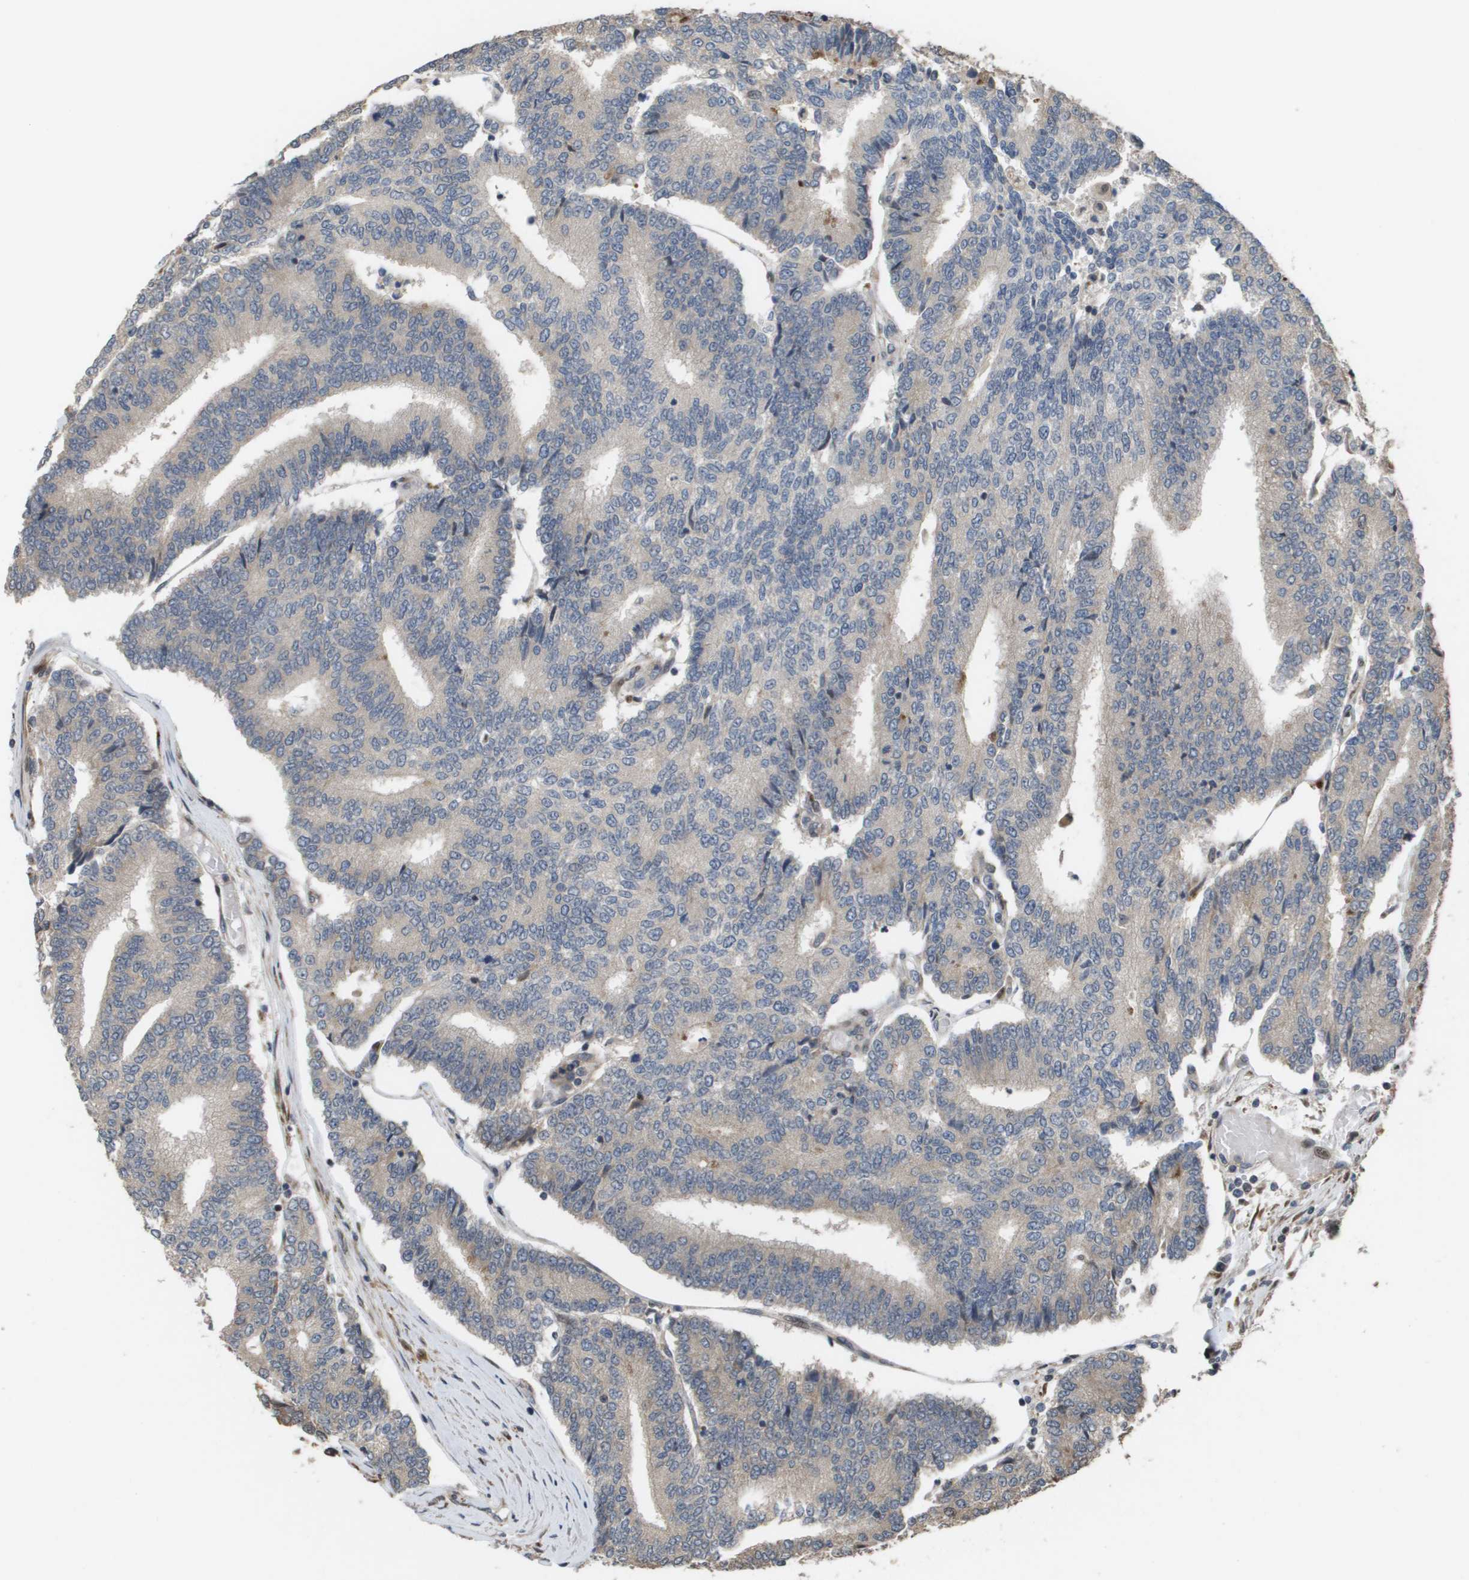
{"staining": {"intensity": "weak", "quantity": "<25%", "location": "cytoplasmic/membranous"}, "tissue": "prostate cancer", "cell_type": "Tumor cells", "image_type": "cancer", "snomed": [{"axis": "morphology", "description": "Normal tissue, NOS"}, {"axis": "morphology", "description": "Adenocarcinoma, High grade"}, {"axis": "topography", "description": "Prostate"}, {"axis": "topography", "description": "Seminal veicle"}], "caption": "Immunohistochemical staining of prostate cancer demonstrates no significant staining in tumor cells.", "gene": "AXIN2", "patient": {"sex": "male", "age": 55}}